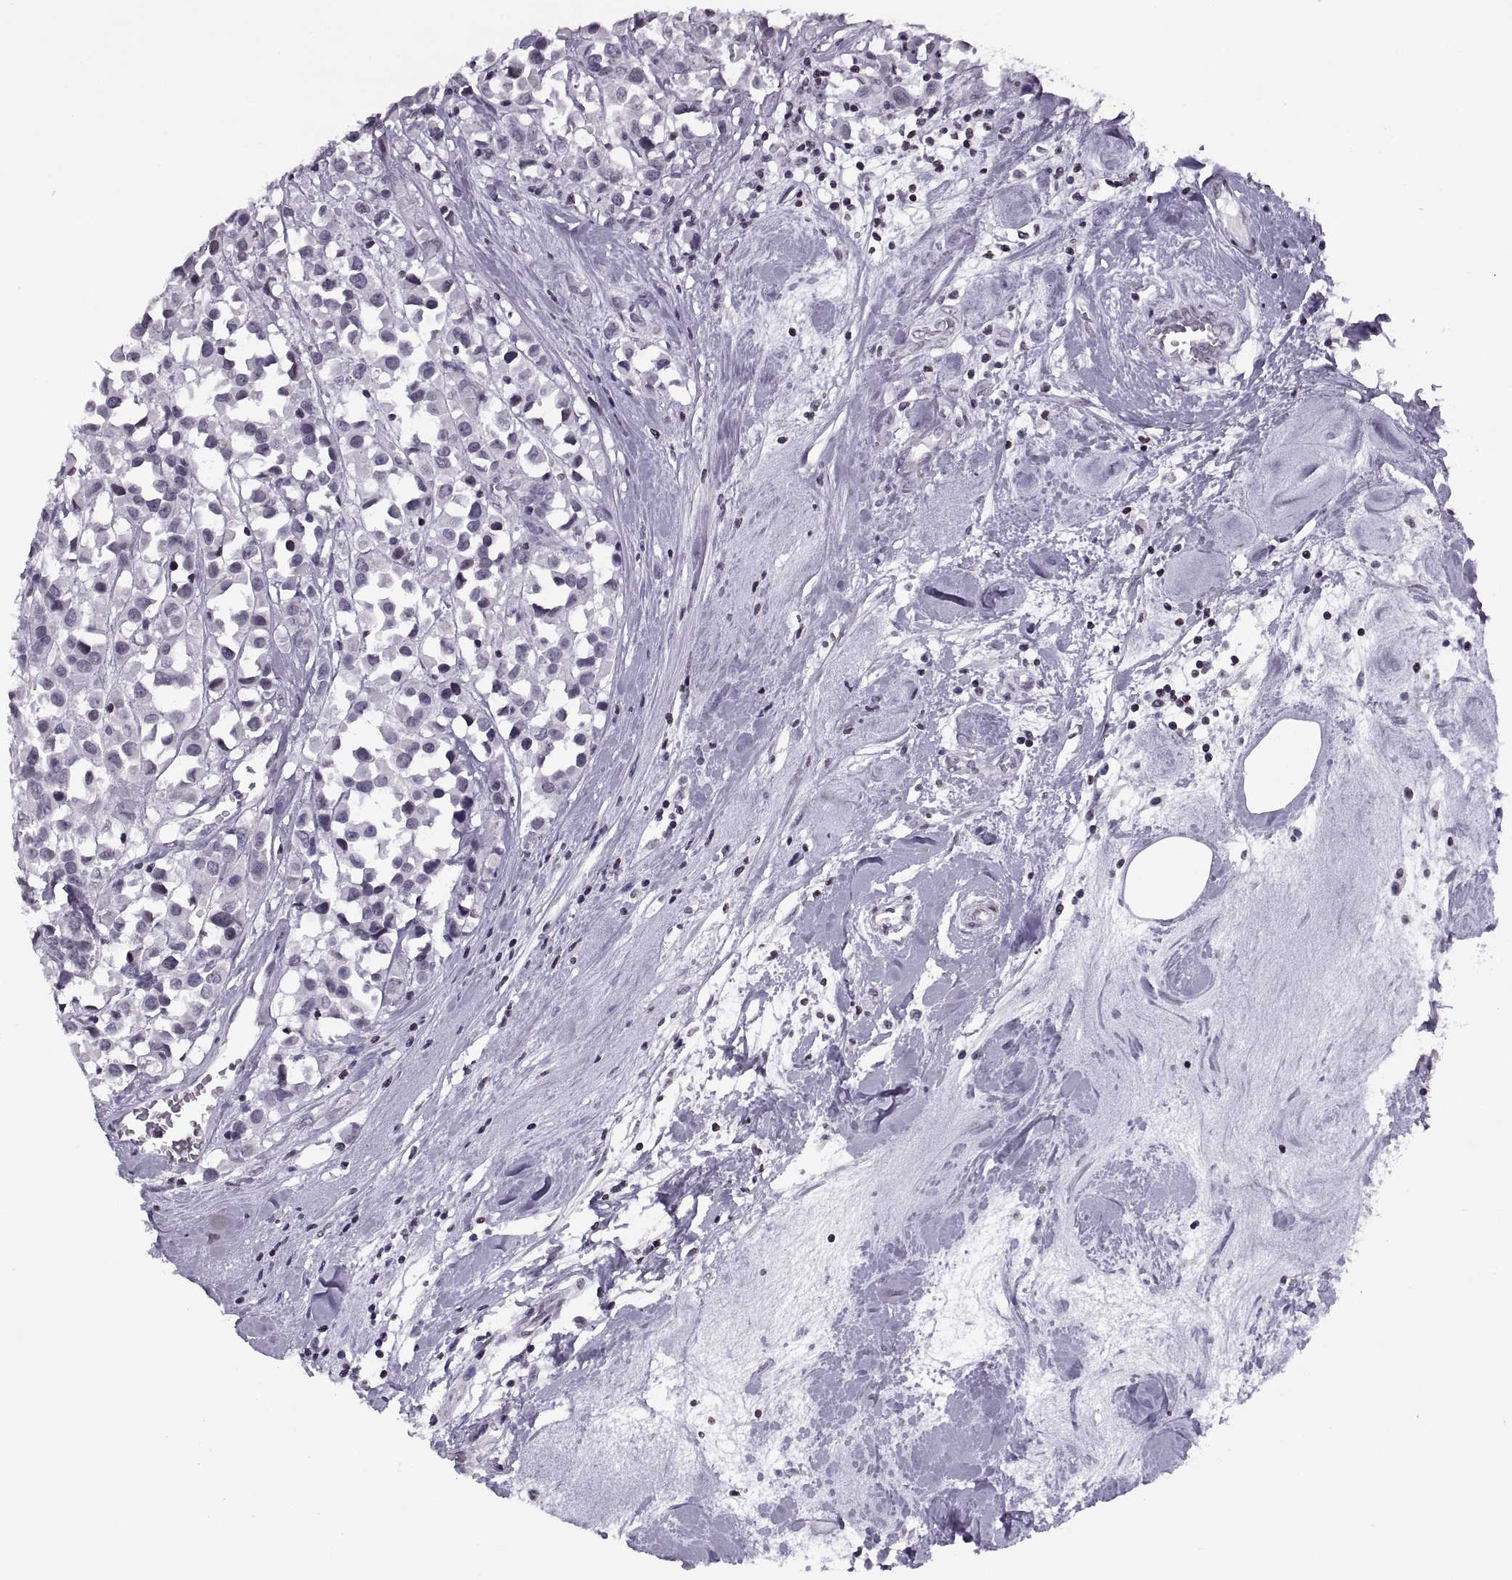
{"staining": {"intensity": "negative", "quantity": "none", "location": "none"}, "tissue": "breast cancer", "cell_type": "Tumor cells", "image_type": "cancer", "snomed": [{"axis": "morphology", "description": "Duct carcinoma"}, {"axis": "topography", "description": "Breast"}], "caption": "The photomicrograph reveals no significant positivity in tumor cells of breast invasive ductal carcinoma.", "gene": "H1-8", "patient": {"sex": "female", "age": 61}}